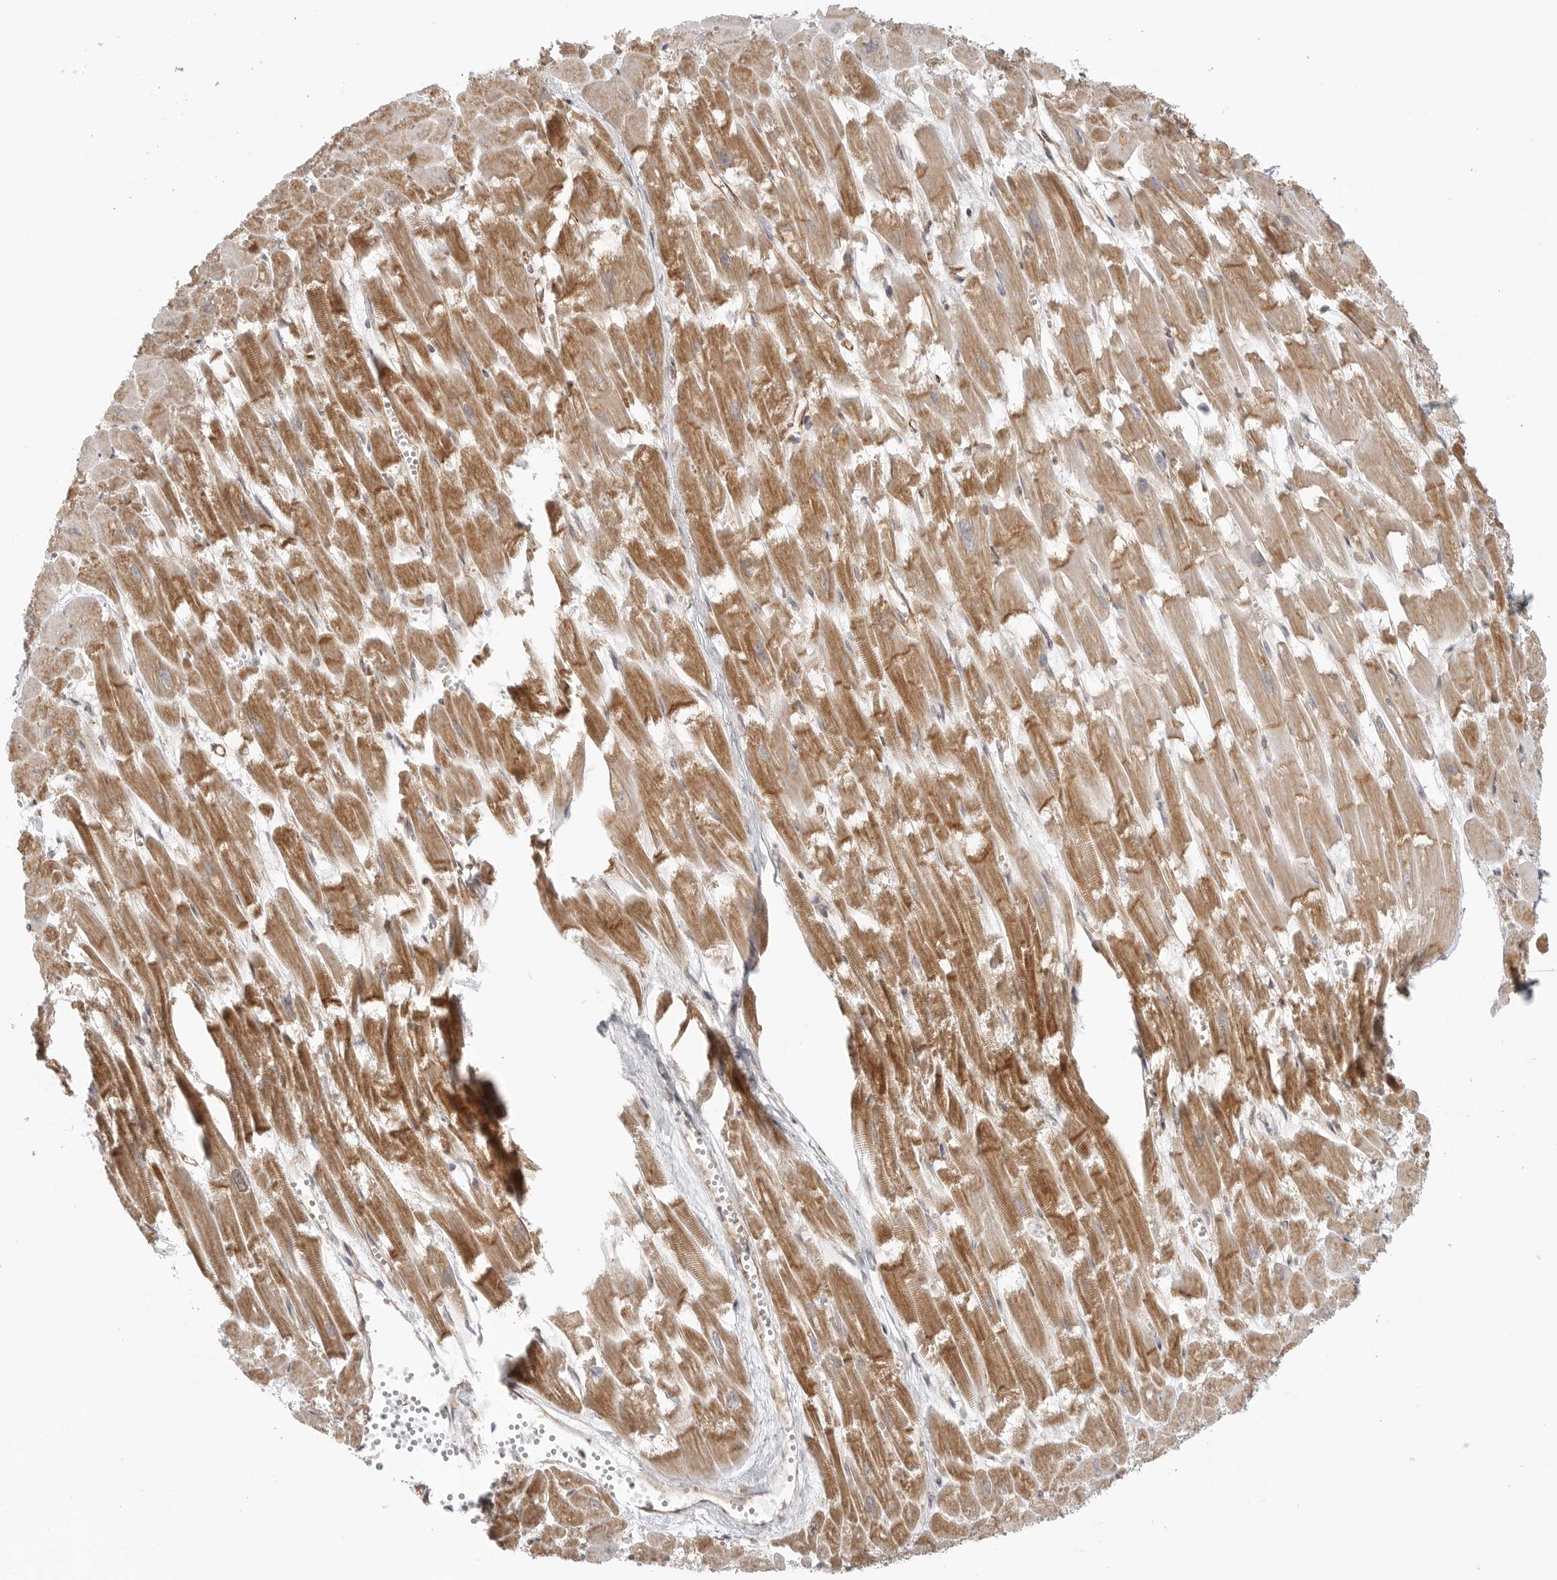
{"staining": {"intensity": "moderate", "quantity": ">75%", "location": "cytoplasmic/membranous"}, "tissue": "heart muscle", "cell_type": "Cardiomyocytes", "image_type": "normal", "snomed": [{"axis": "morphology", "description": "Normal tissue, NOS"}, {"axis": "topography", "description": "Heart"}], "caption": "Human heart muscle stained for a protein (brown) displays moderate cytoplasmic/membranous positive positivity in approximately >75% of cardiomyocytes.", "gene": "ATOH7", "patient": {"sex": "male", "age": 54}}